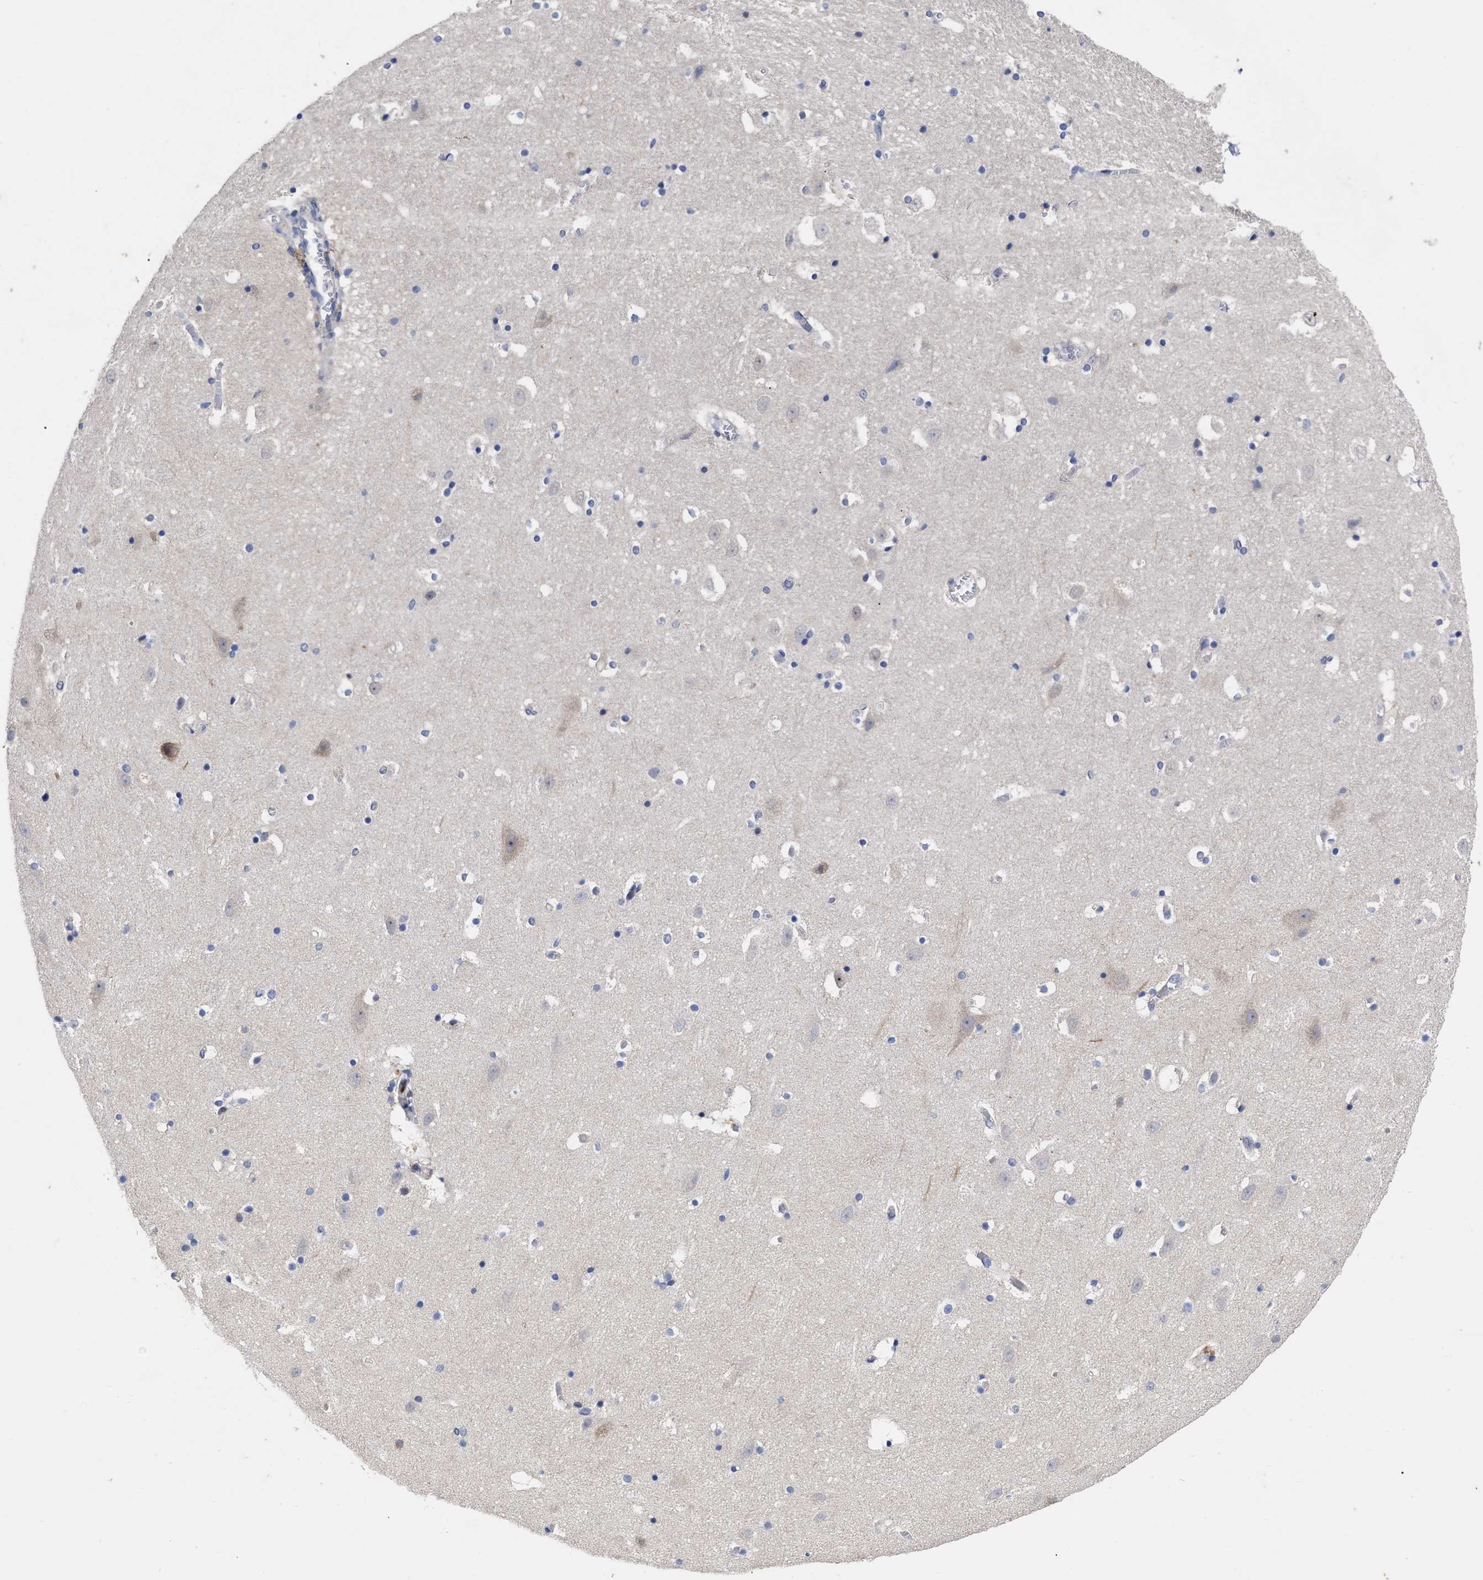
{"staining": {"intensity": "negative", "quantity": "none", "location": "none"}, "tissue": "hippocampus", "cell_type": "Glial cells", "image_type": "normal", "snomed": [{"axis": "morphology", "description": "Normal tissue, NOS"}, {"axis": "topography", "description": "Hippocampus"}], "caption": "Immunohistochemistry histopathology image of unremarkable hippocampus stained for a protein (brown), which exhibits no expression in glial cells.", "gene": "CCN5", "patient": {"sex": "male", "age": 45}}